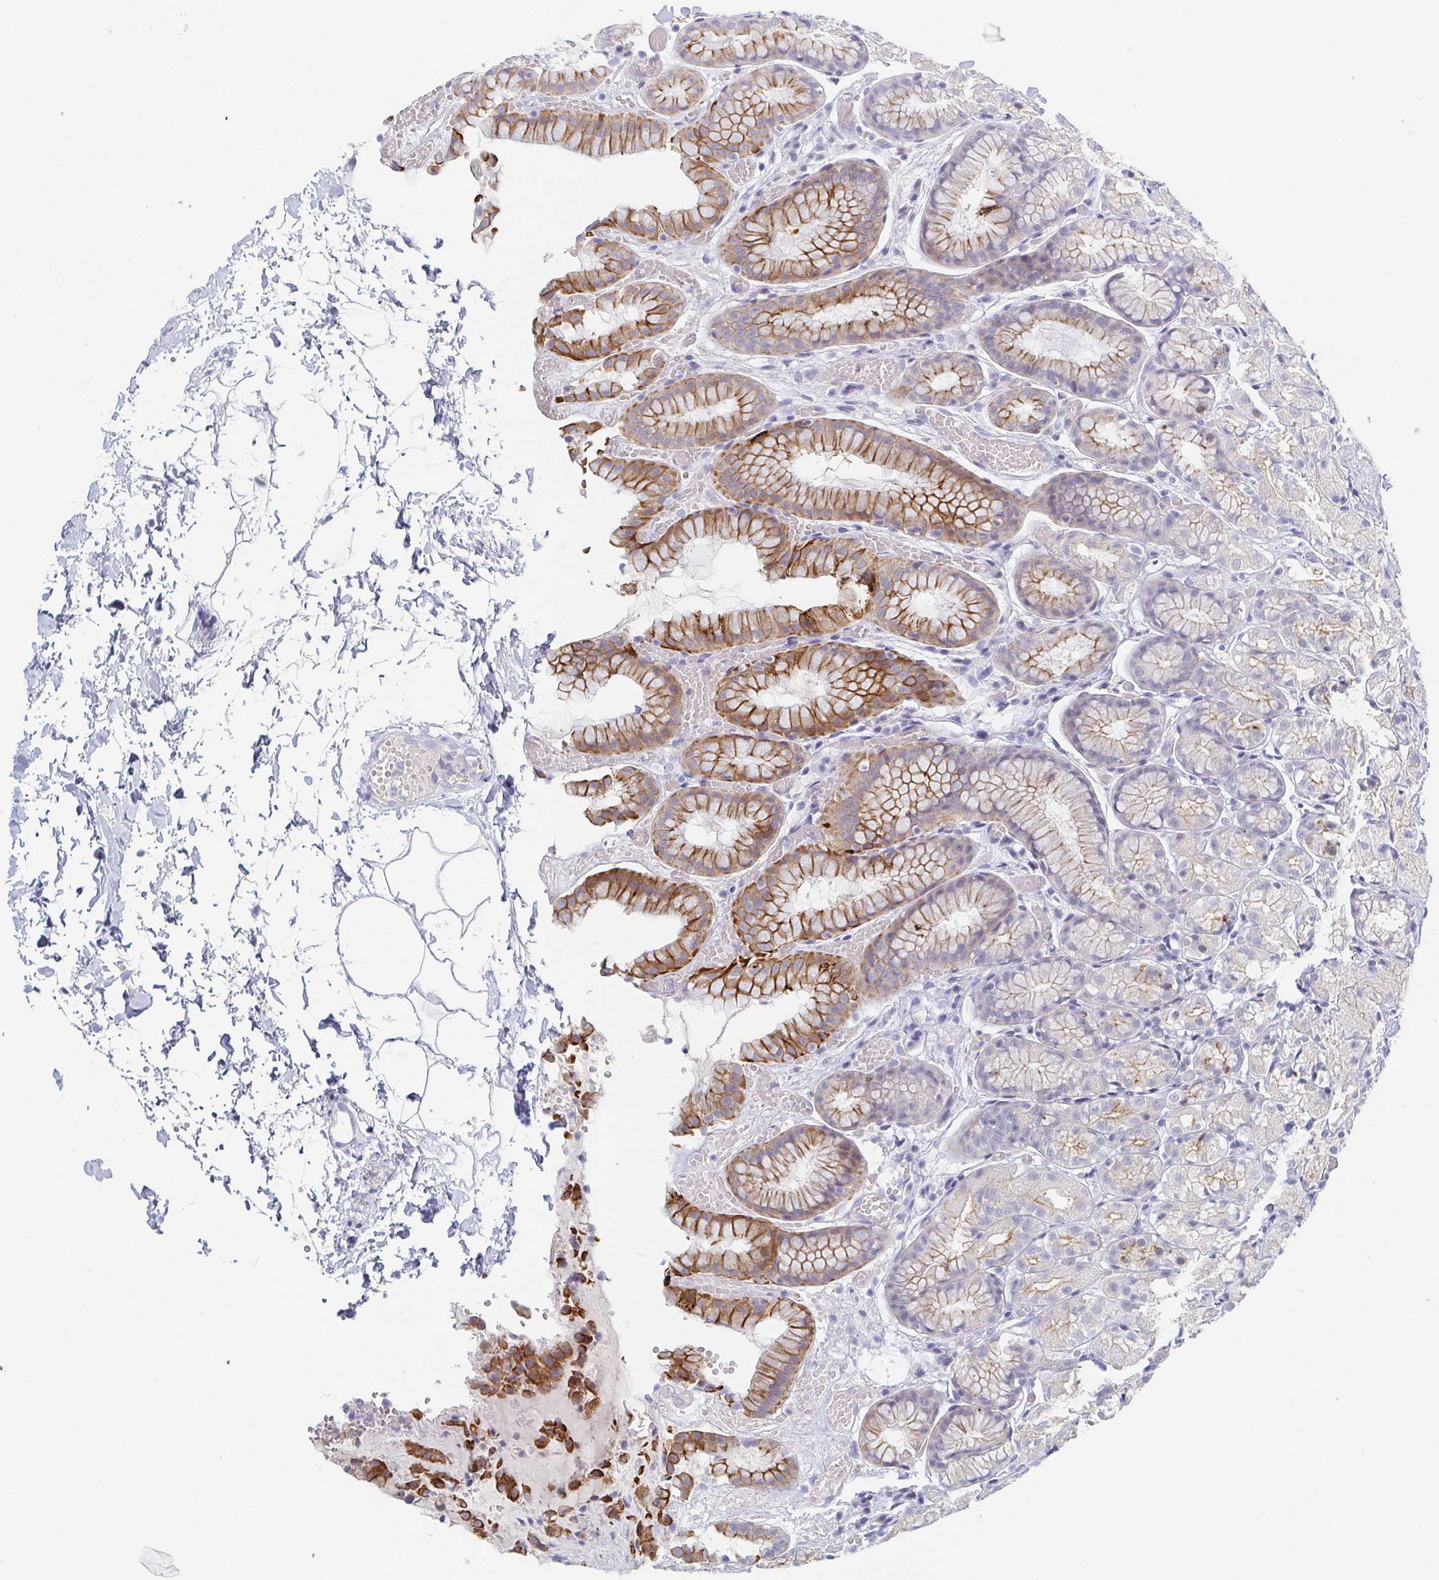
{"staining": {"intensity": "moderate", "quantity": "25%-75%", "location": "cytoplasmic/membranous"}, "tissue": "stomach", "cell_type": "Glandular cells", "image_type": "normal", "snomed": [{"axis": "morphology", "description": "Normal tissue, NOS"}, {"axis": "topography", "description": "Stomach"}], "caption": "Stomach stained with IHC displays moderate cytoplasmic/membranous positivity in approximately 25%-75% of glandular cells. (DAB IHC, brown staining for protein, blue staining for nuclei).", "gene": "RHOV", "patient": {"sex": "male", "age": 70}}